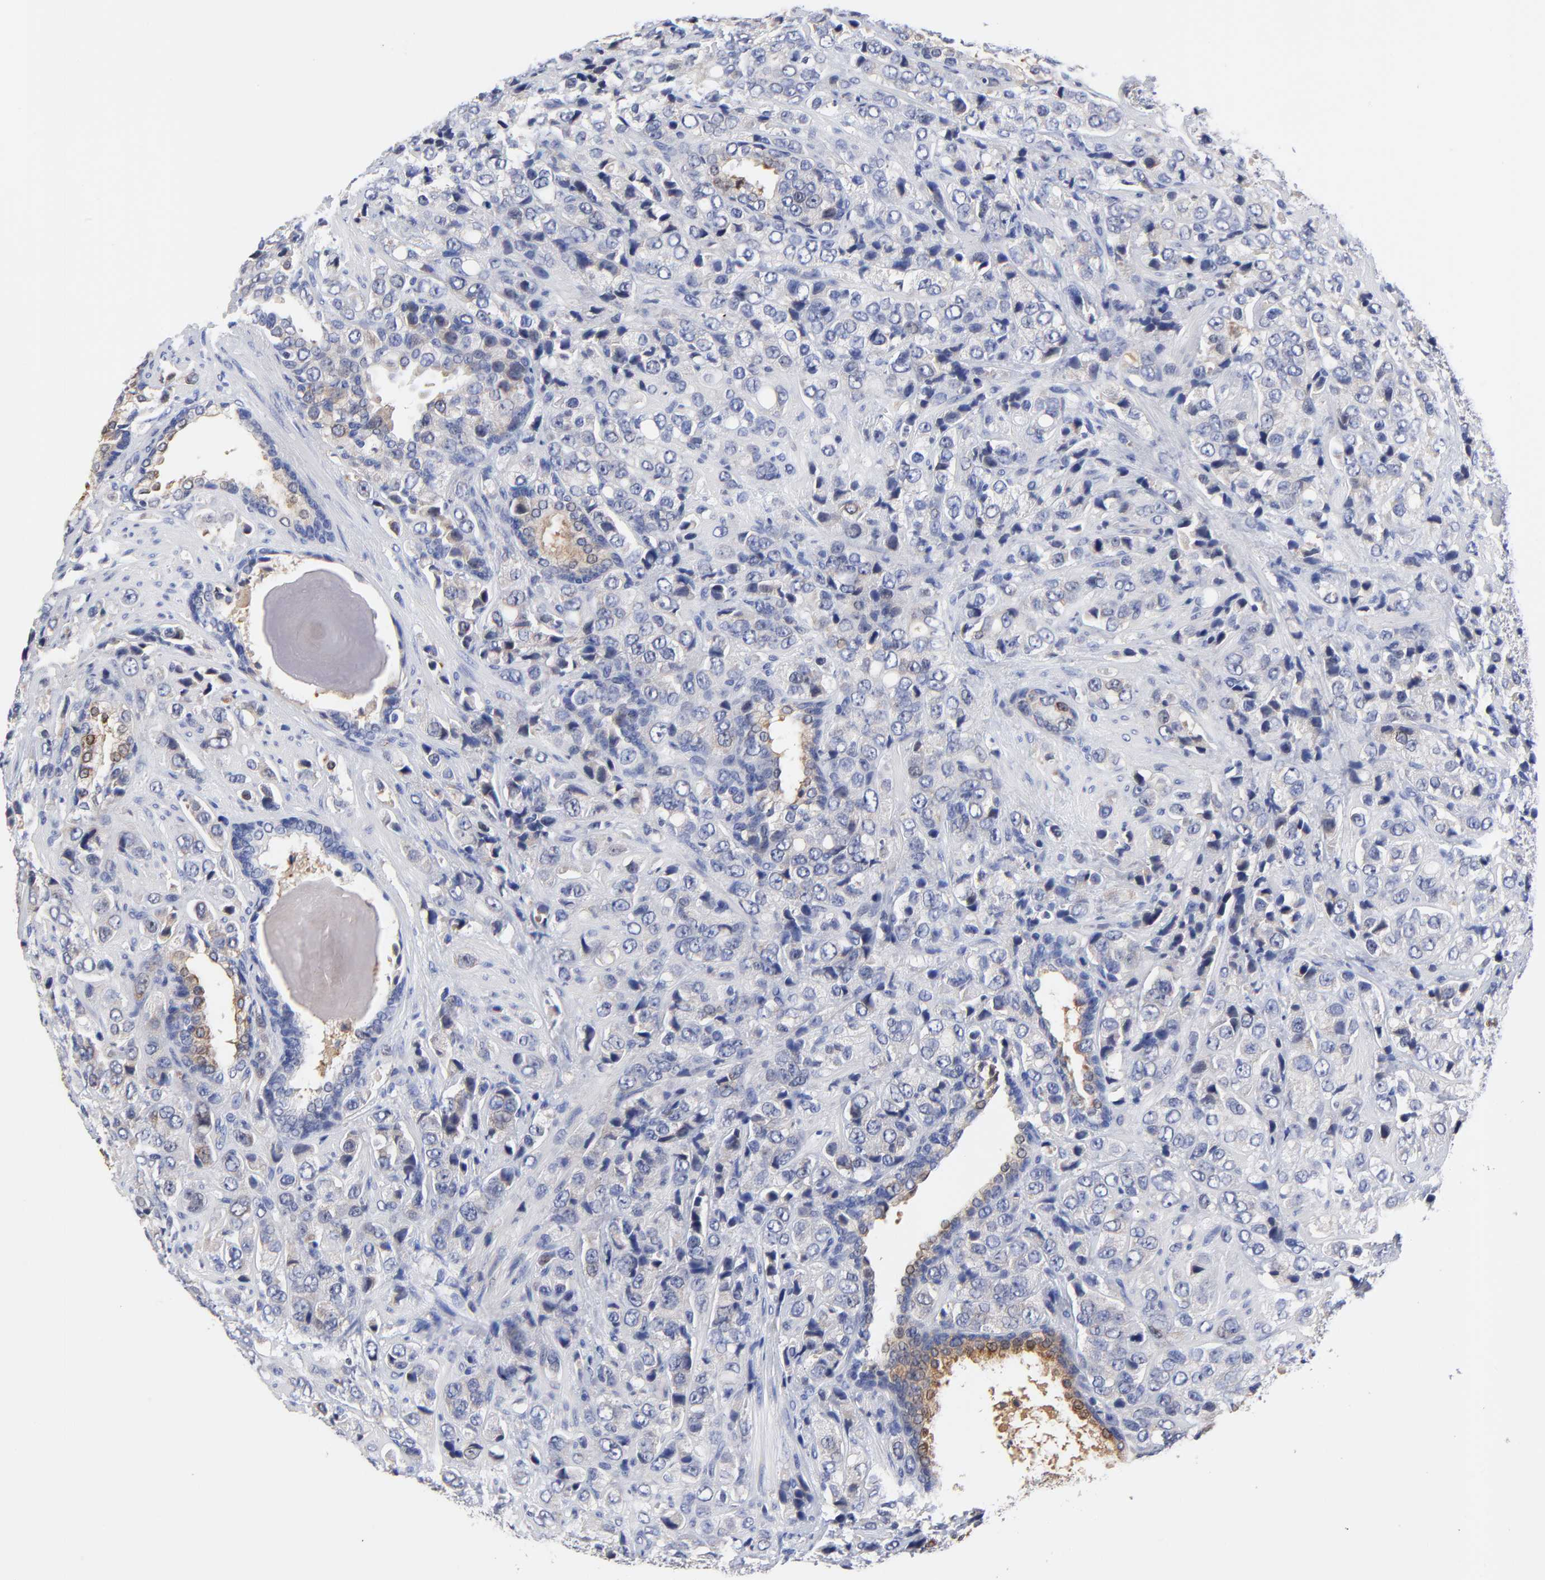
{"staining": {"intensity": "weak", "quantity": "<25%", "location": "cytoplasmic/membranous"}, "tissue": "prostate cancer", "cell_type": "Tumor cells", "image_type": "cancer", "snomed": [{"axis": "morphology", "description": "Adenocarcinoma, High grade"}, {"axis": "topography", "description": "Prostate"}], "caption": "There is no significant expression in tumor cells of prostate cancer. (Stains: DAB IHC with hematoxylin counter stain, Microscopy: brightfield microscopy at high magnification).", "gene": "IGLV3-10", "patient": {"sex": "male", "age": 70}}